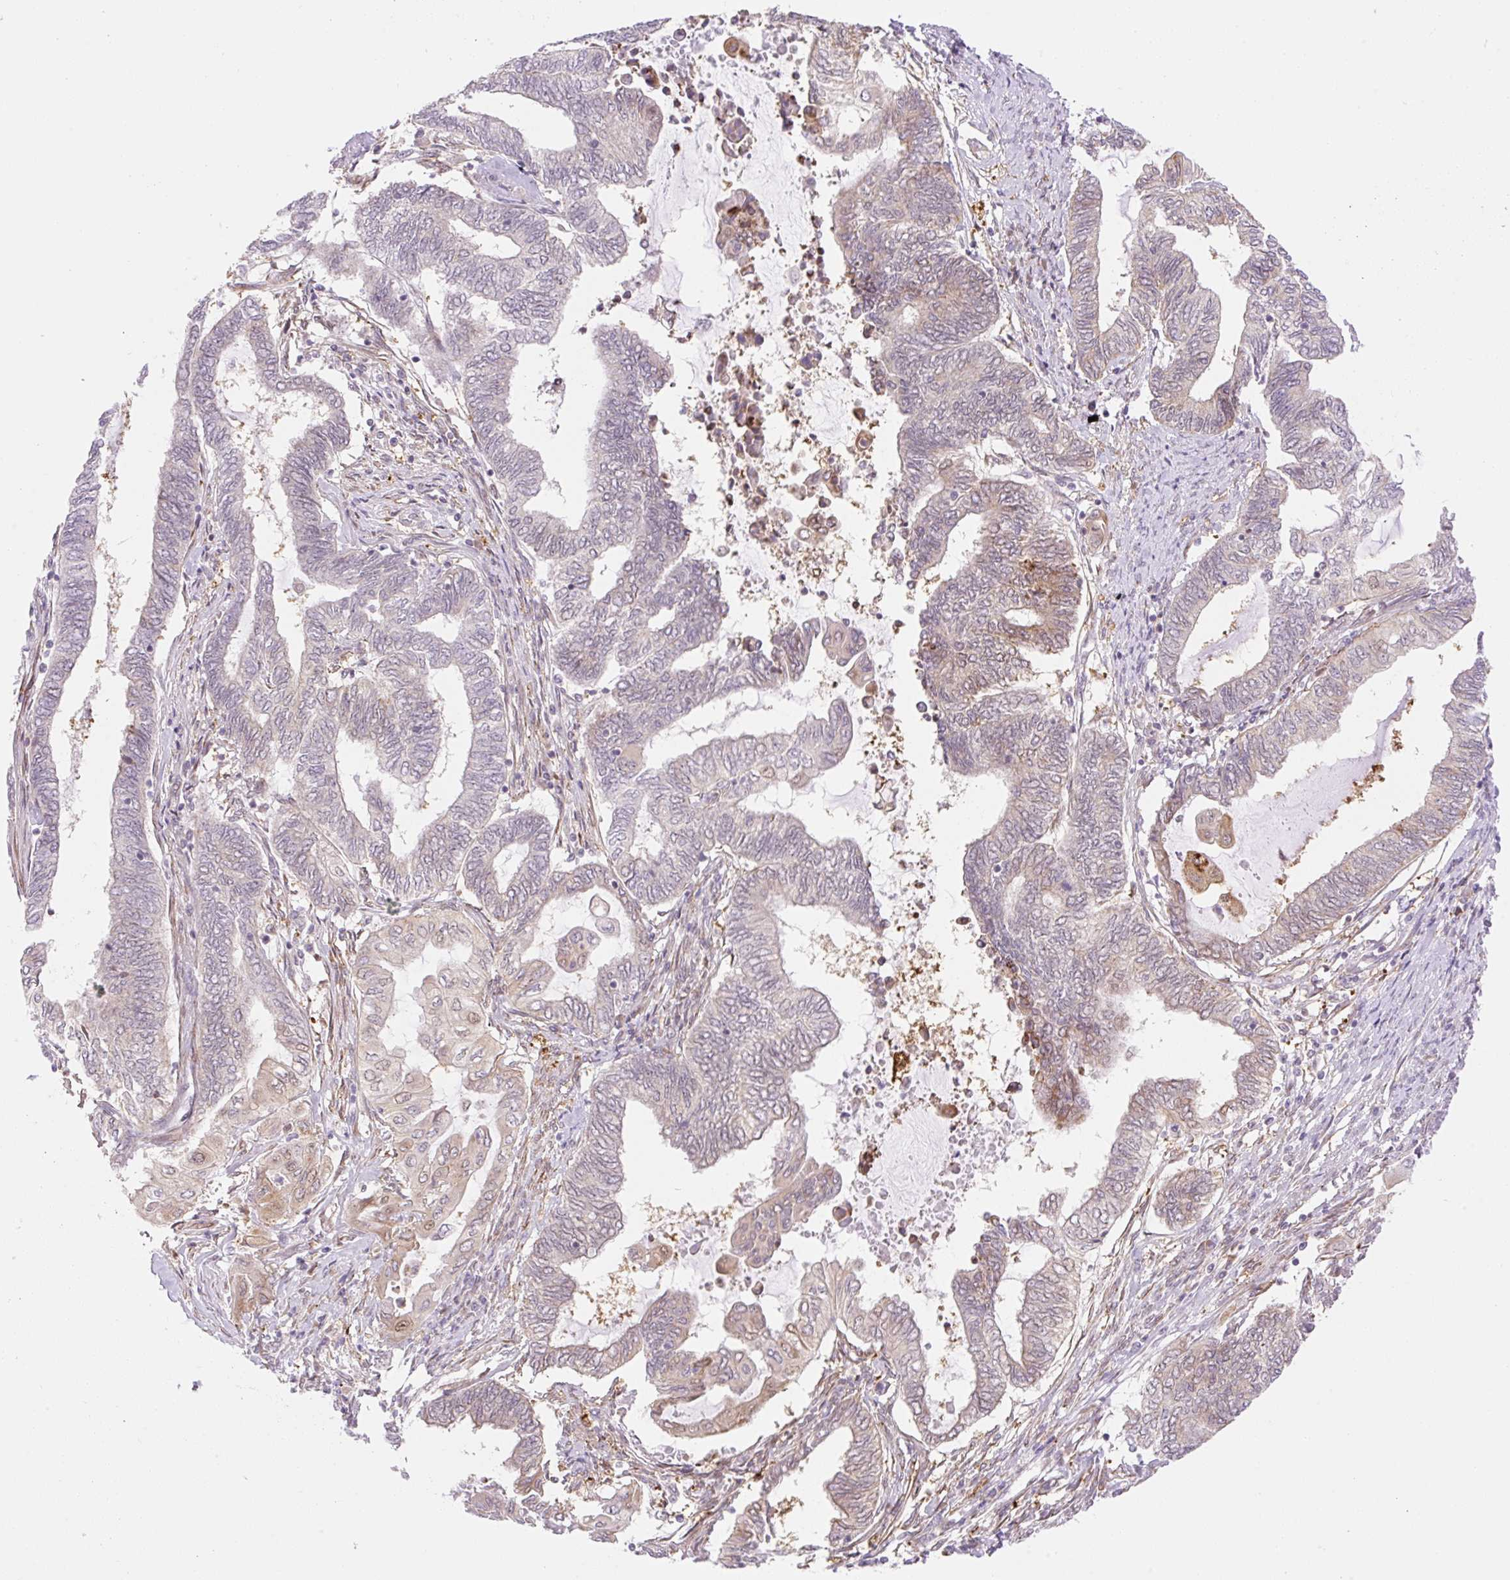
{"staining": {"intensity": "weak", "quantity": "<25%", "location": "cytoplasmic/membranous"}, "tissue": "endometrial cancer", "cell_type": "Tumor cells", "image_type": "cancer", "snomed": [{"axis": "morphology", "description": "Adenocarcinoma, NOS"}, {"axis": "topography", "description": "Uterus"}, {"axis": "topography", "description": "Endometrium"}], "caption": "Endometrial cancer (adenocarcinoma) was stained to show a protein in brown. There is no significant staining in tumor cells.", "gene": "ZFP41", "patient": {"sex": "female", "age": 70}}